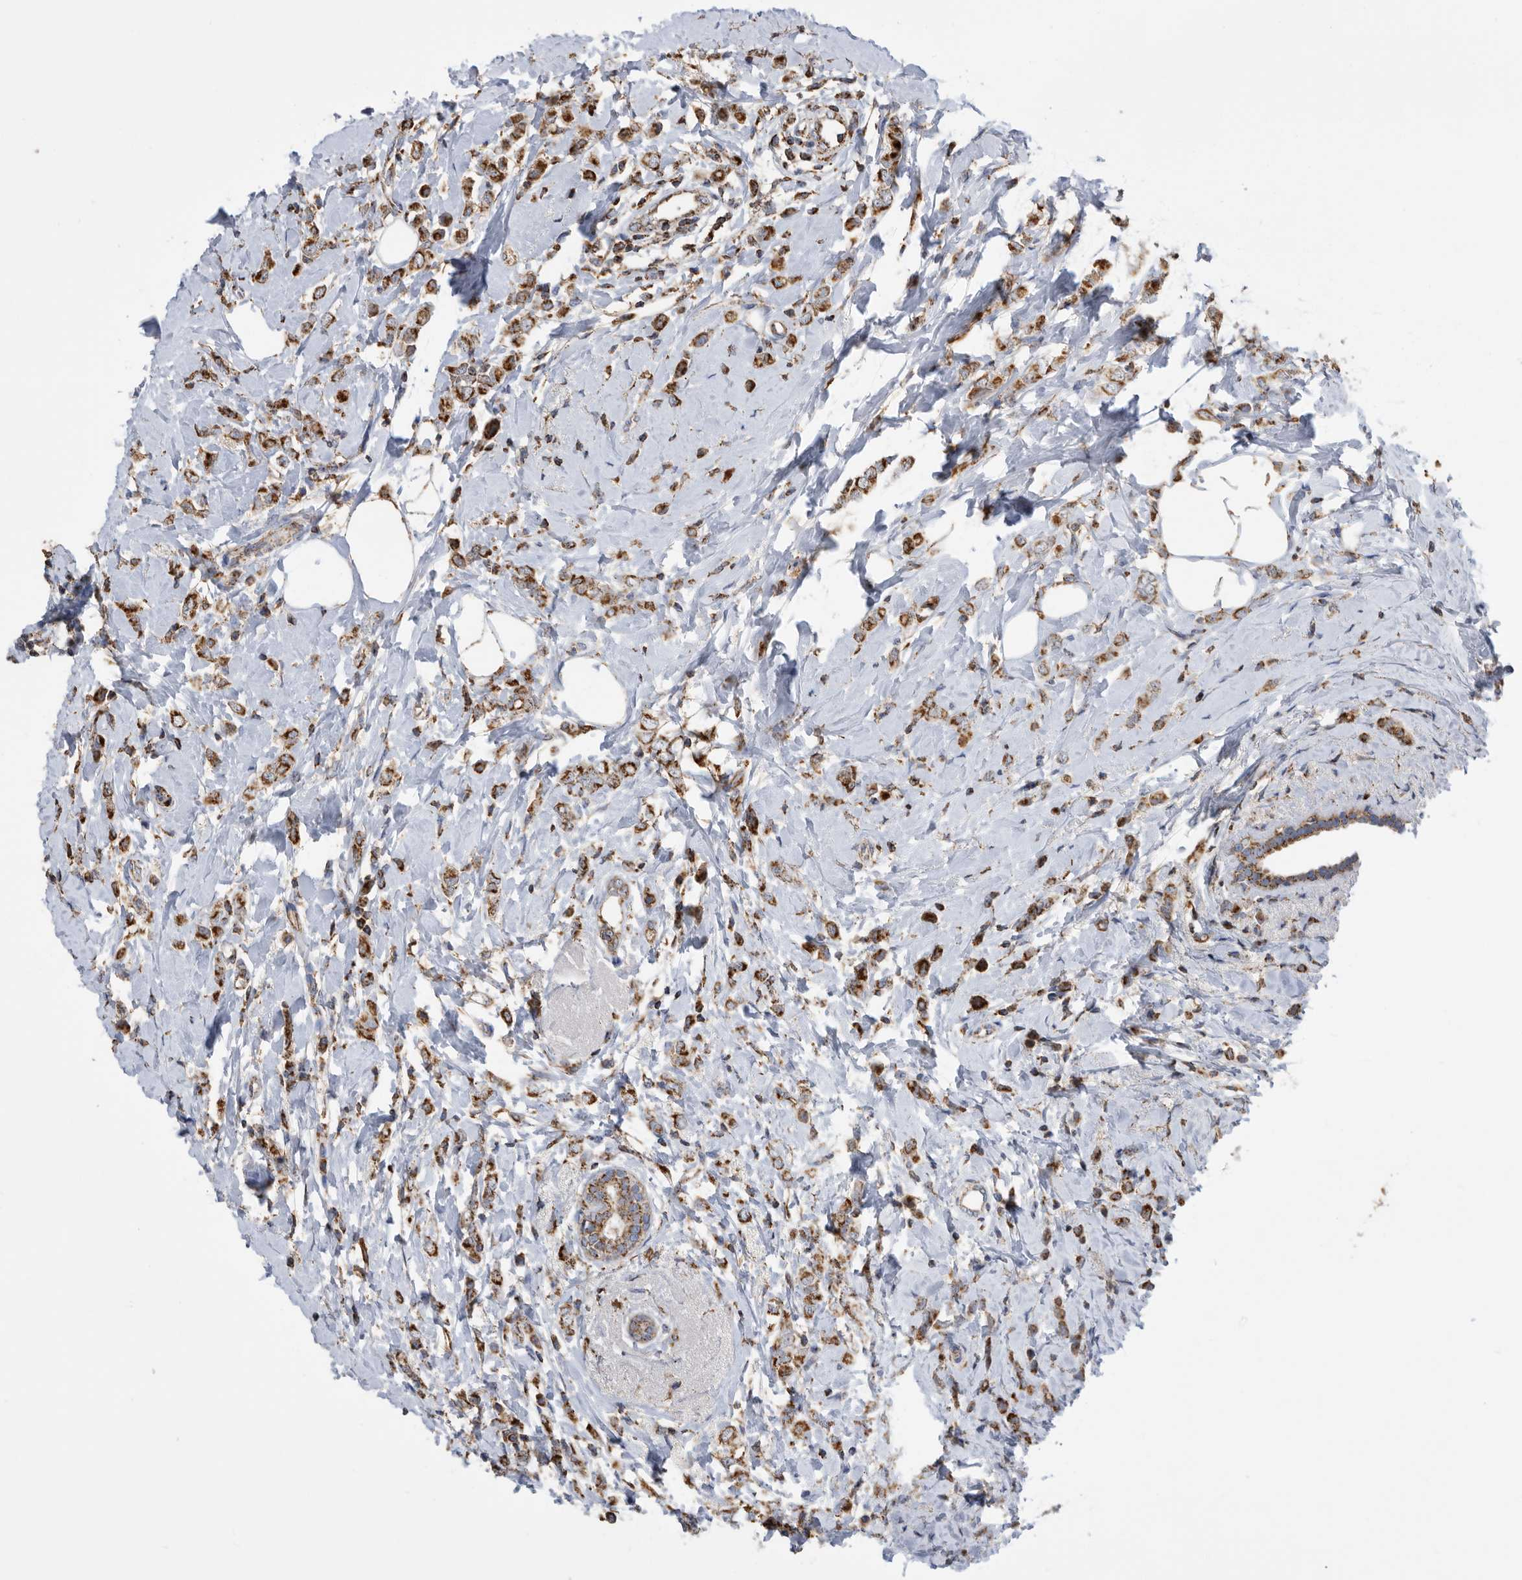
{"staining": {"intensity": "strong", "quantity": ">75%", "location": "cytoplasmic/membranous"}, "tissue": "breast cancer", "cell_type": "Tumor cells", "image_type": "cancer", "snomed": [{"axis": "morphology", "description": "Lobular carcinoma"}, {"axis": "topography", "description": "Breast"}], "caption": "Tumor cells show high levels of strong cytoplasmic/membranous expression in approximately >75% of cells in human breast cancer. Immunohistochemistry (ihc) stains the protein of interest in brown and the nuclei are stained blue.", "gene": "WFDC1", "patient": {"sex": "female", "age": 47}}